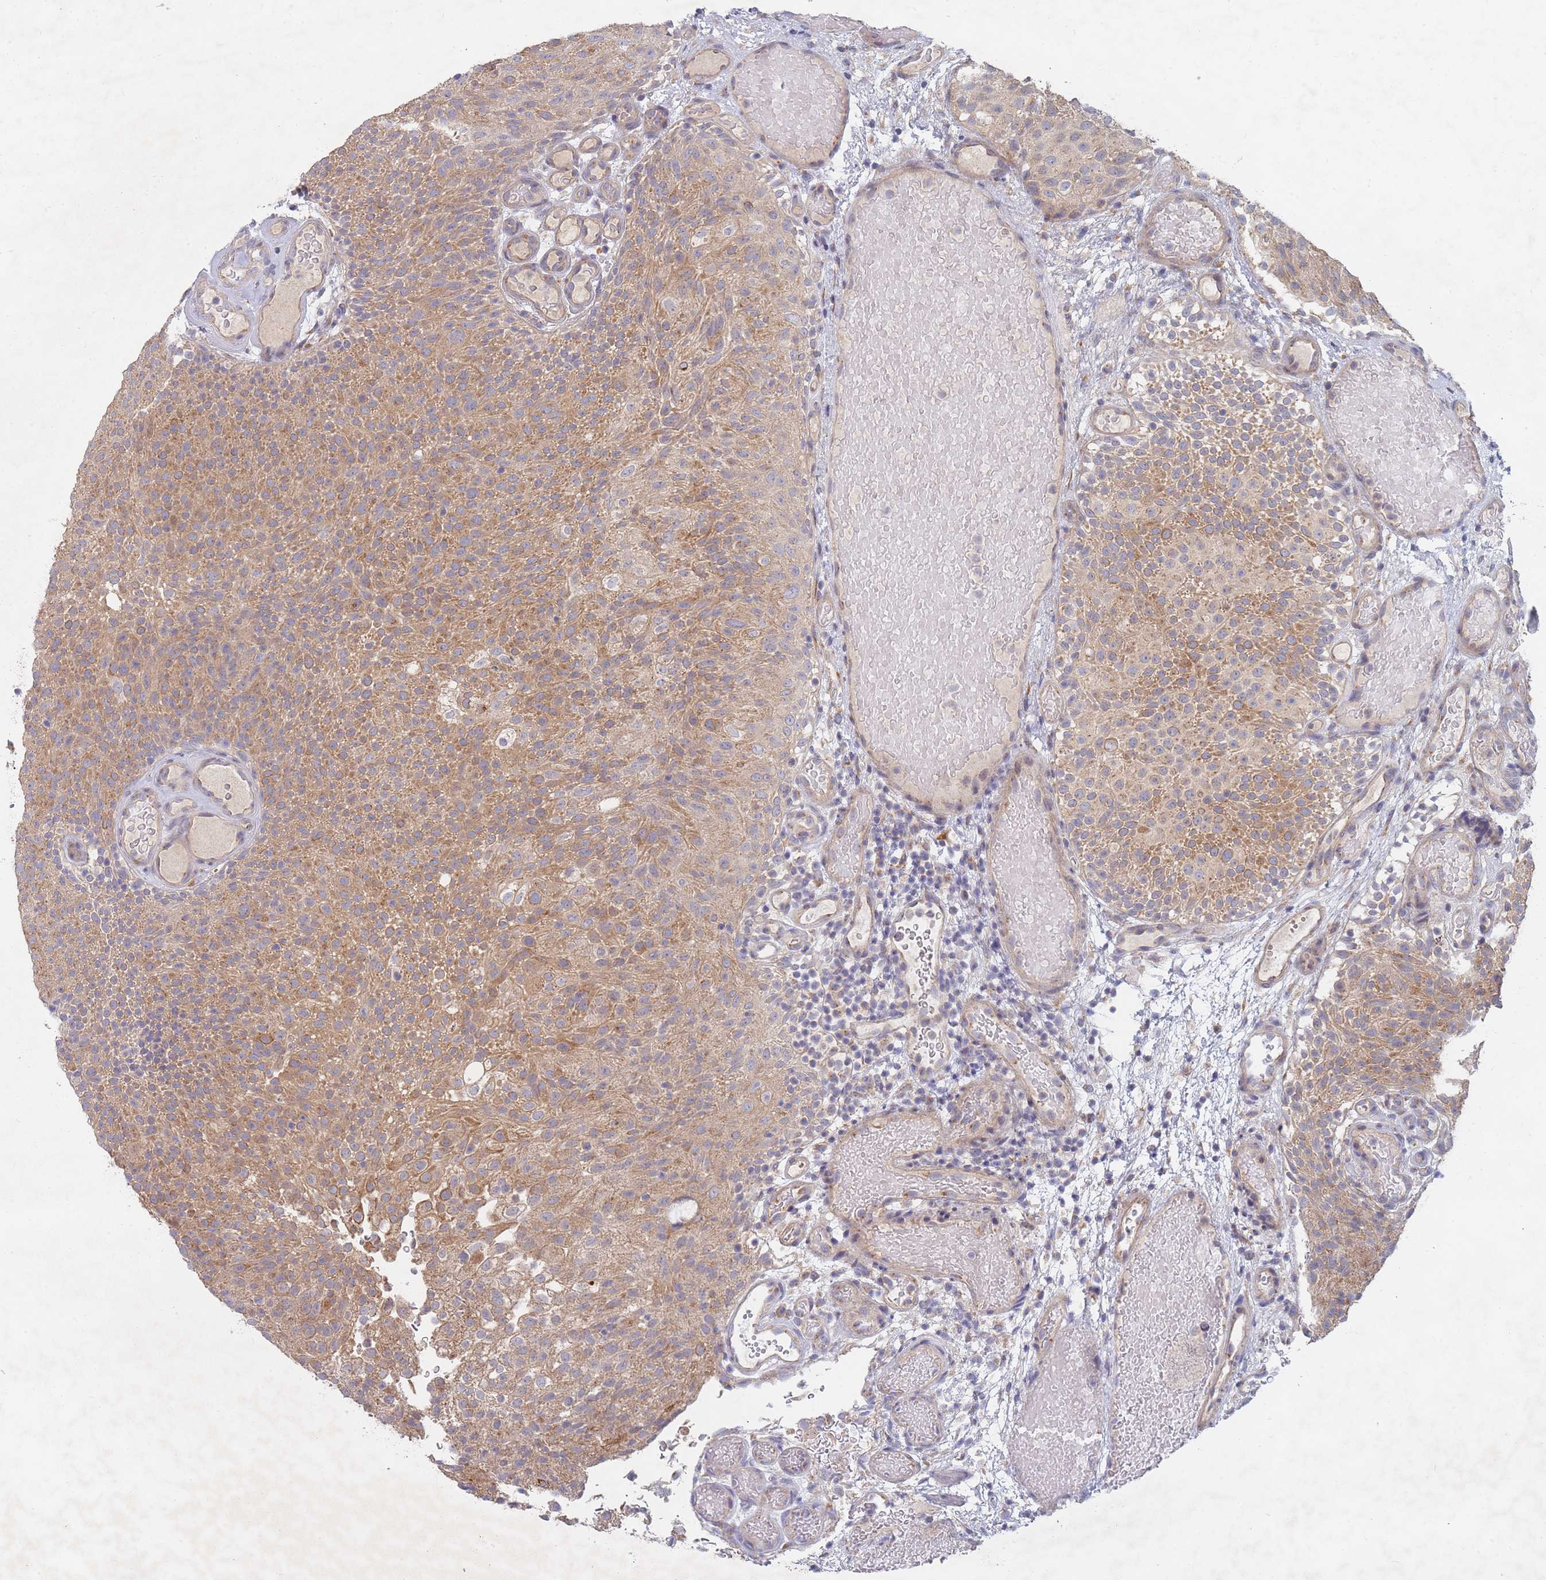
{"staining": {"intensity": "moderate", "quantity": ">75%", "location": "cytoplasmic/membranous"}, "tissue": "urothelial cancer", "cell_type": "Tumor cells", "image_type": "cancer", "snomed": [{"axis": "morphology", "description": "Urothelial carcinoma, Low grade"}, {"axis": "topography", "description": "Urinary bladder"}], "caption": "Urothelial carcinoma (low-grade) stained with a brown dye exhibits moderate cytoplasmic/membranous positive positivity in approximately >75% of tumor cells.", "gene": "SLC35F5", "patient": {"sex": "male", "age": 78}}